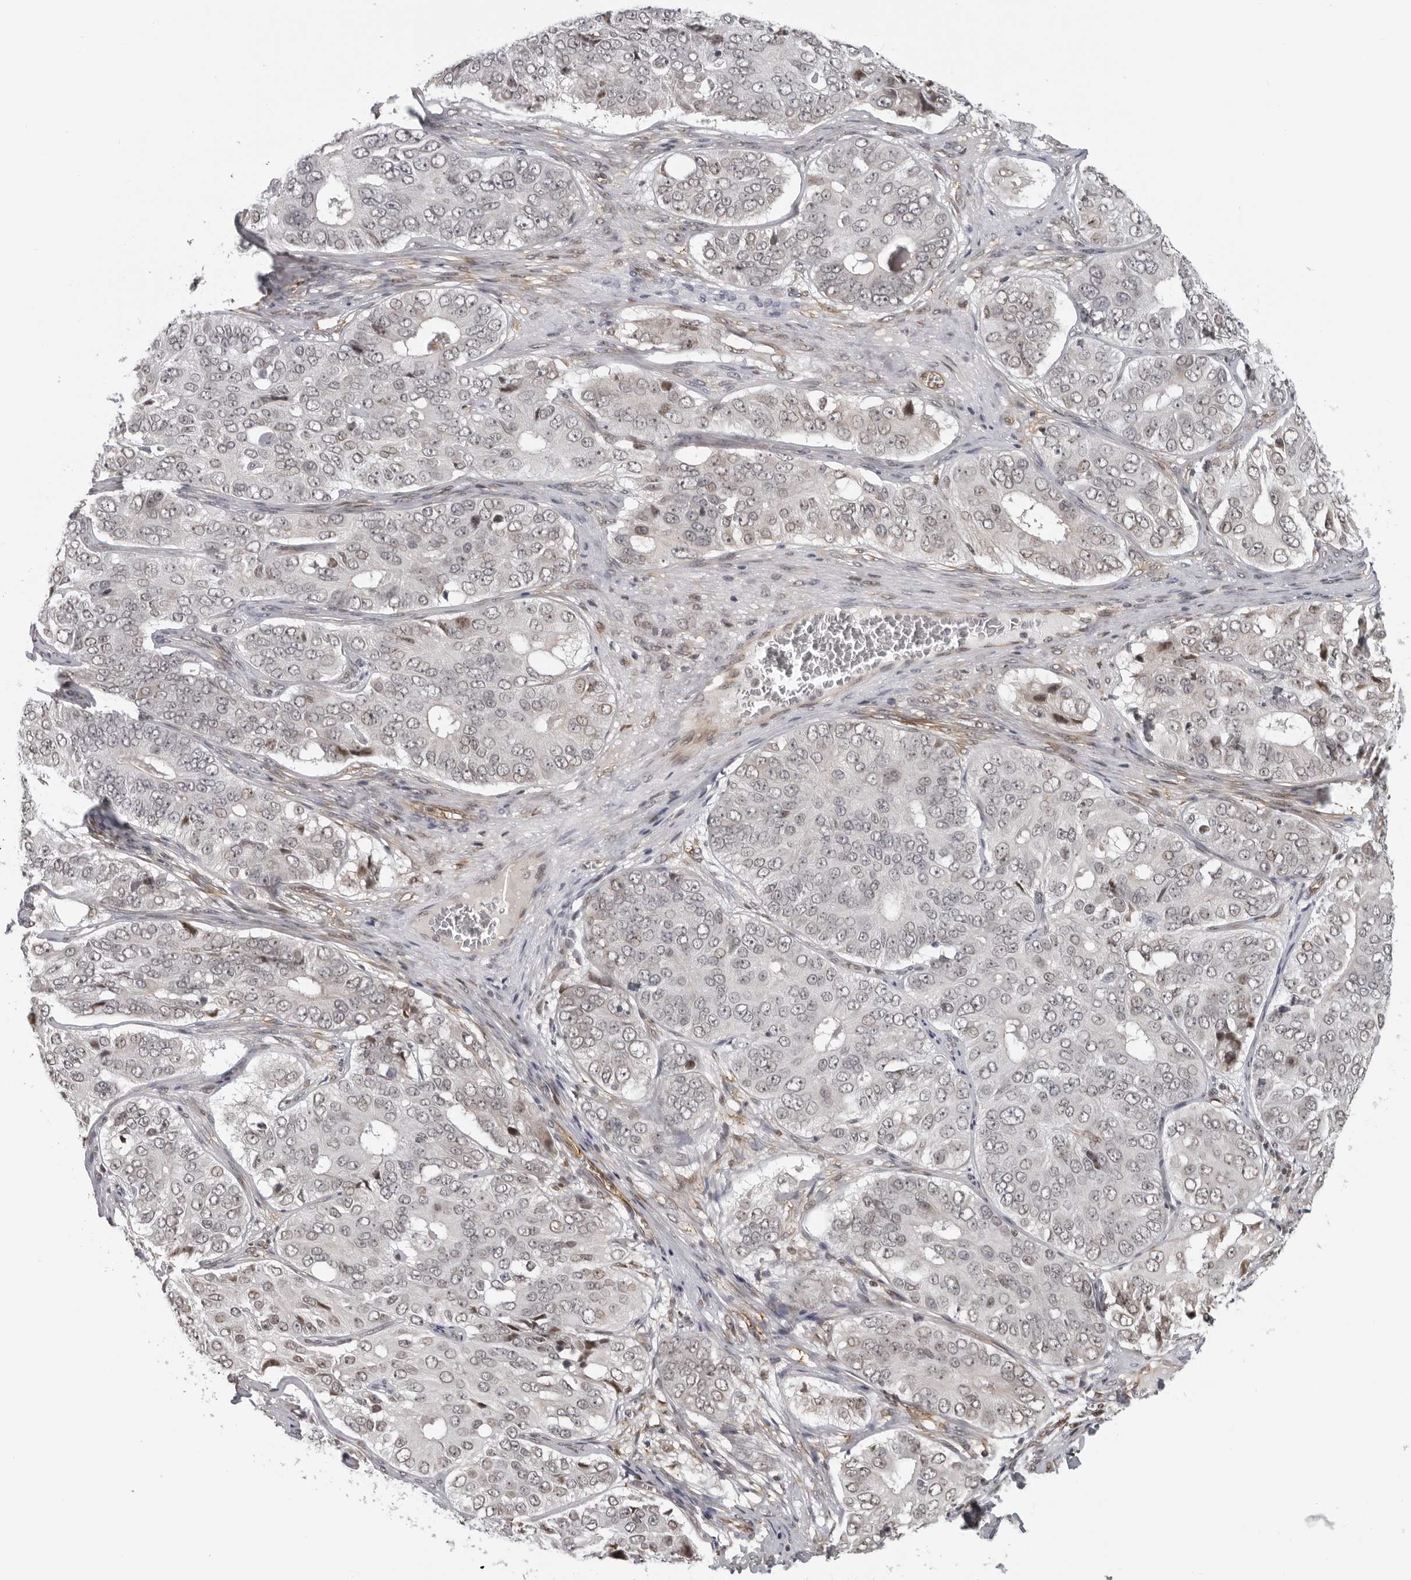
{"staining": {"intensity": "negative", "quantity": "none", "location": "none"}, "tissue": "ovarian cancer", "cell_type": "Tumor cells", "image_type": "cancer", "snomed": [{"axis": "morphology", "description": "Carcinoma, endometroid"}, {"axis": "topography", "description": "Ovary"}], "caption": "This is an immunohistochemistry (IHC) photomicrograph of human ovarian cancer (endometroid carcinoma). There is no expression in tumor cells.", "gene": "MAF", "patient": {"sex": "female", "age": 51}}